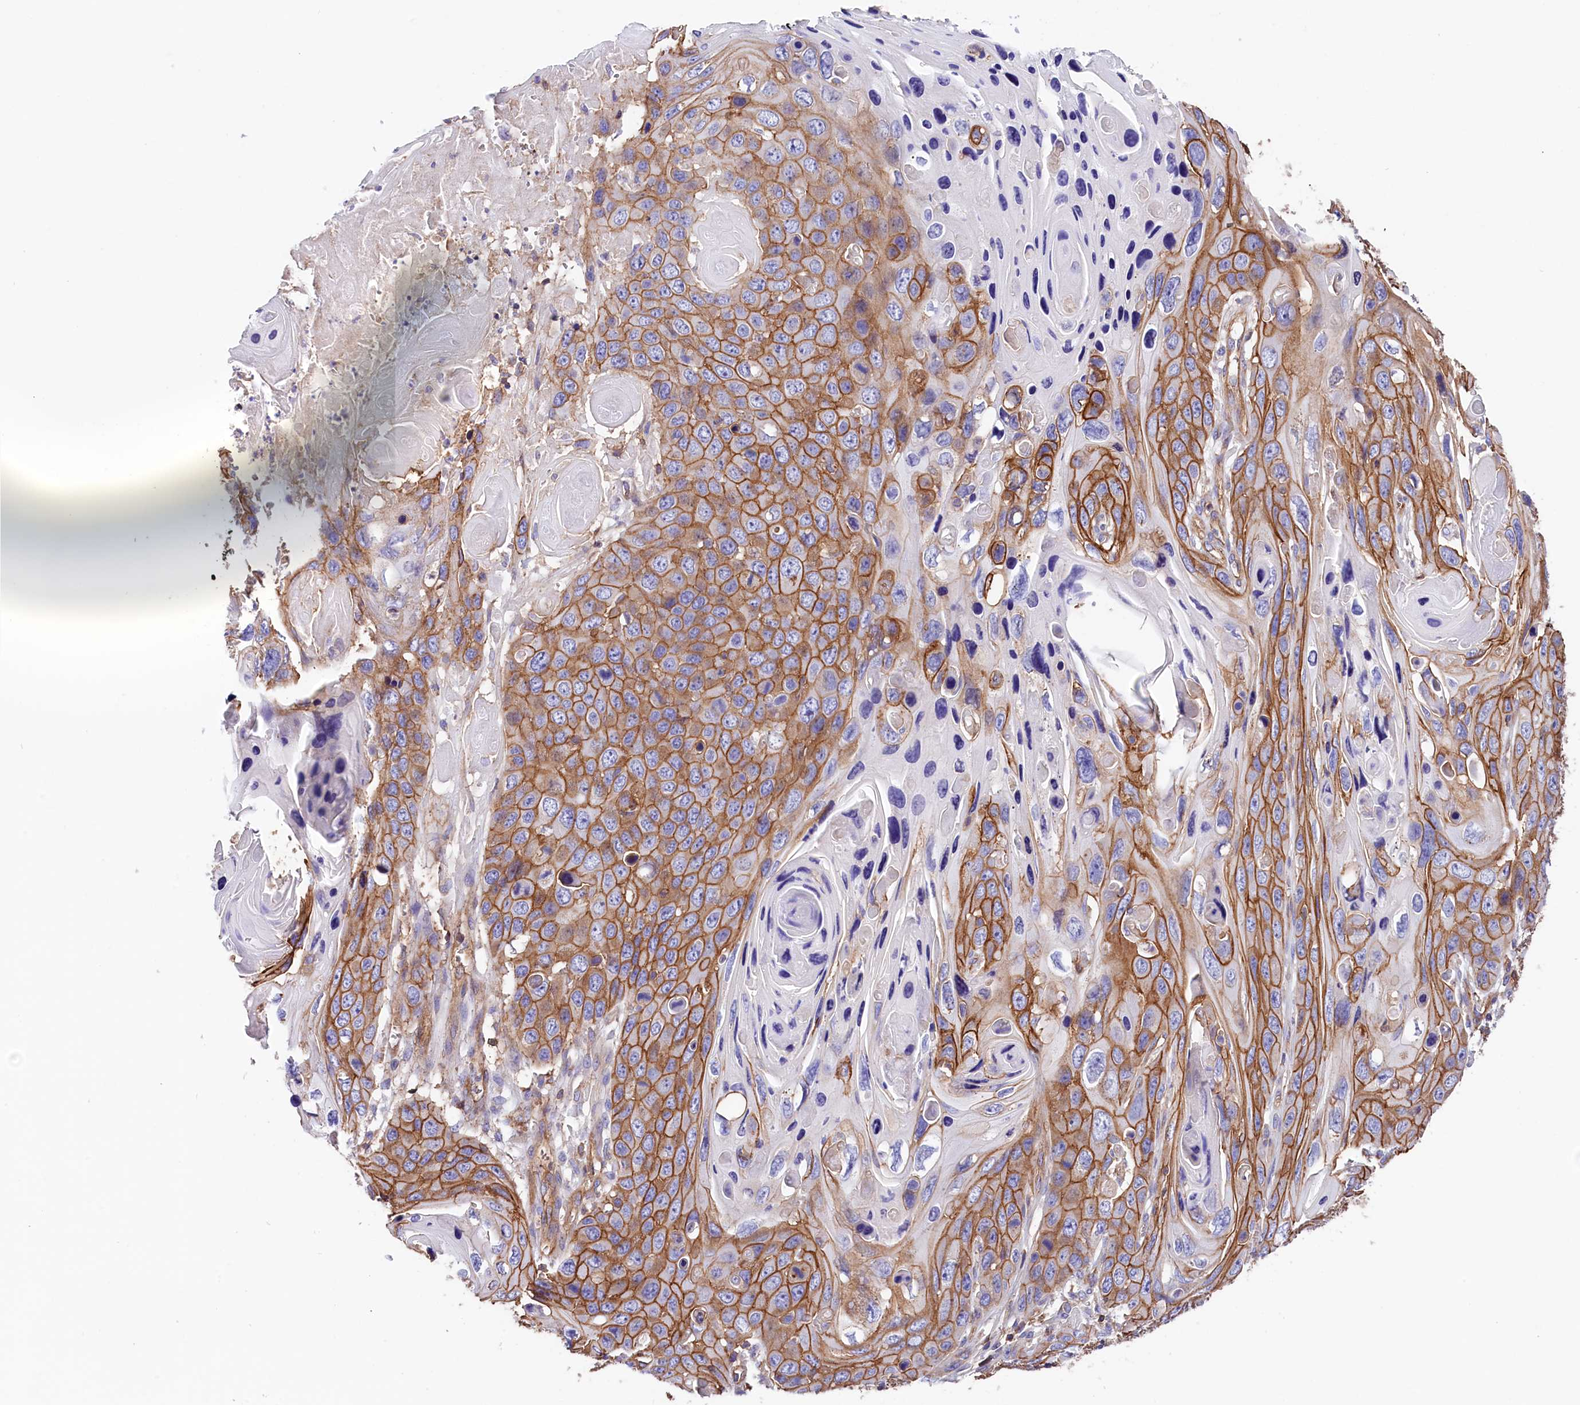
{"staining": {"intensity": "moderate", "quantity": "25%-75%", "location": "cytoplasmic/membranous"}, "tissue": "skin cancer", "cell_type": "Tumor cells", "image_type": "cancer", "snomed": [{"axis": "morphology", "description": "Squamous cell carcinoma, NOS"}, {"axis": "topography", "description": "Skin"}], "caption": "An IHC image of tumor tissue is shown. Protein staining in brown highlights moderate cytoplasmic/membranous positivity in squamous cell carcinoma (skin) within tumor cells. Using DAB (3,3'-diaminobenzidine) (brown) and hematoxylin (blue) stains, captured at high magnification using brightfield microscopy.", "gene": "ATP2B4", "patient": {"sex": "male", "age": 55}}